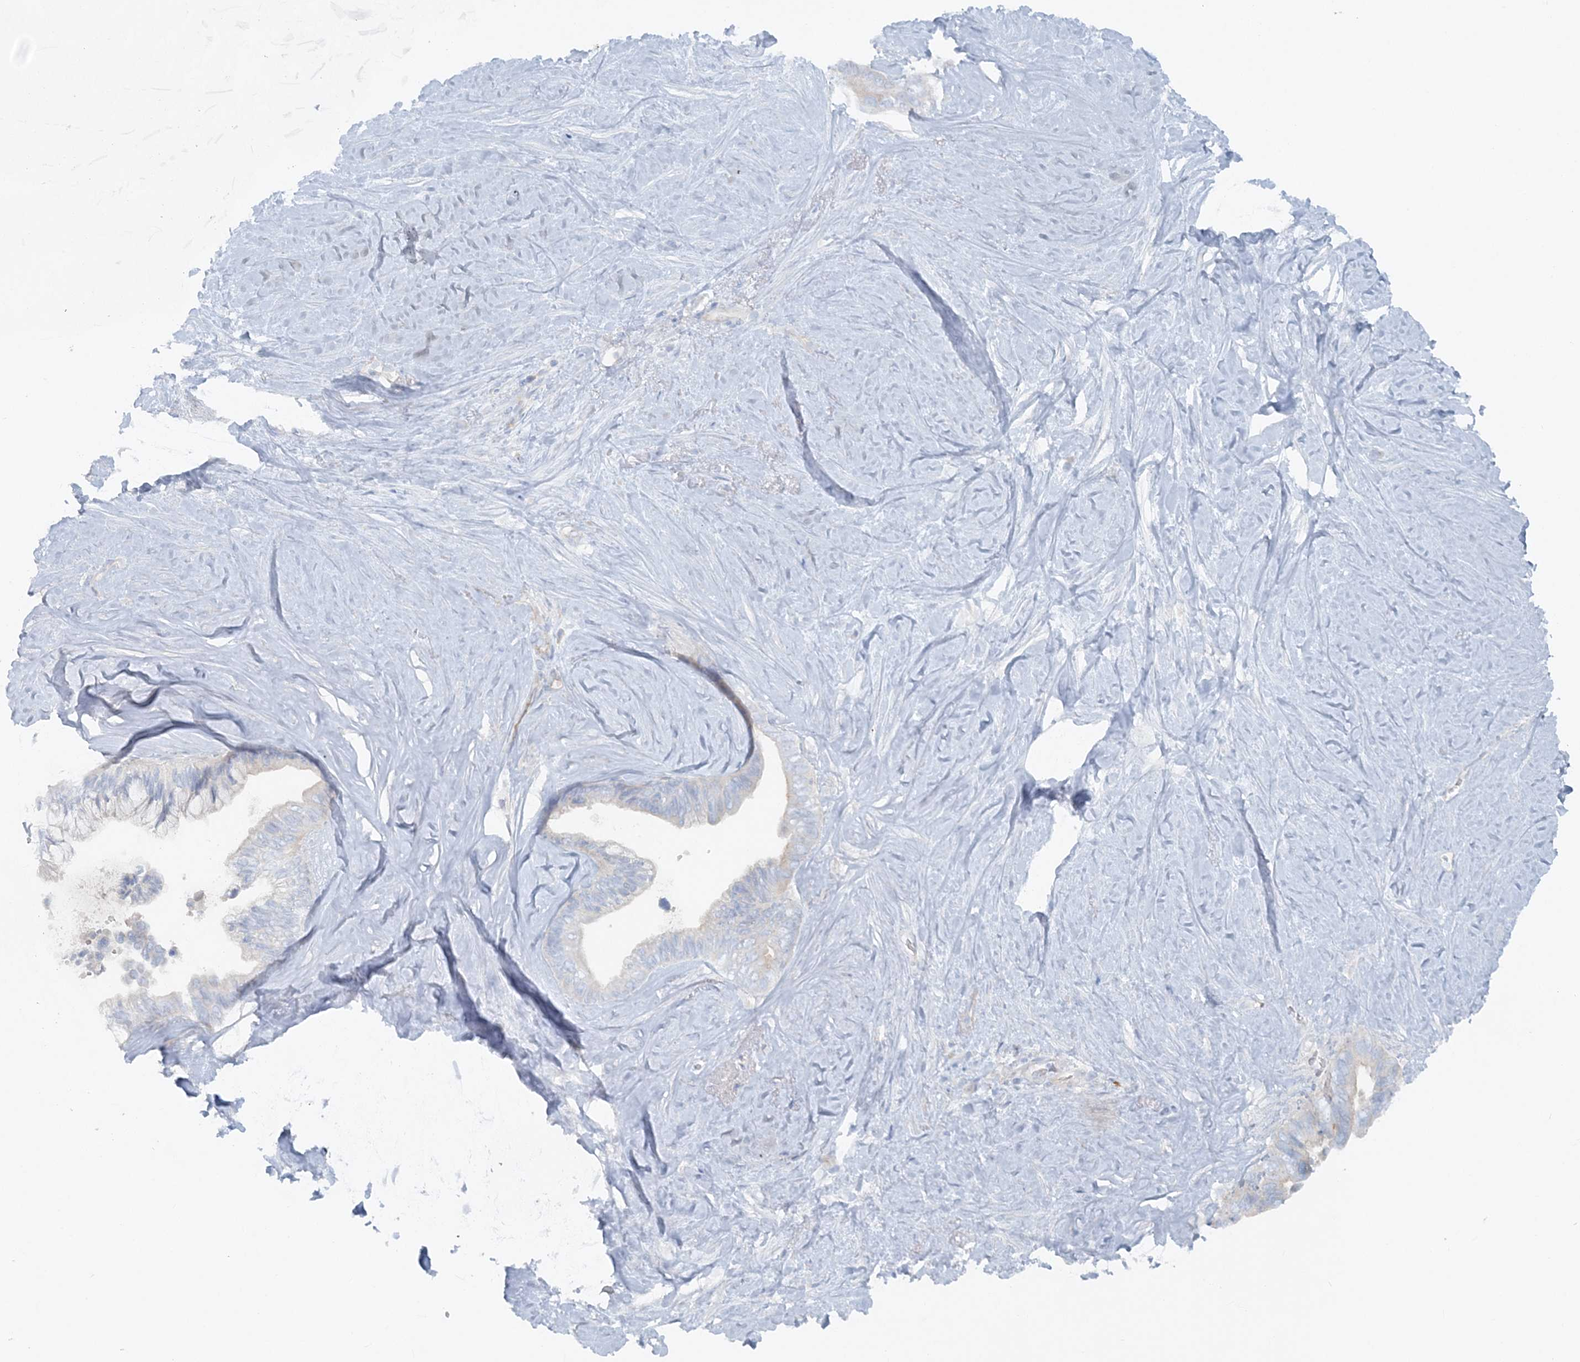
{"staining": {"intensity": "negative", "quantity": "none", "location": "none"}, "tissue": "pancreatic cancer", "cell_type": "Tumor cells", "image_type": "cancer", "snomed": [{"axis": "morphology", "description": "Adenocarcinoma, NOS"}, {"axis": "topography", "description": "Pancreas"}], "caption": "This is an IHC photomicrograph of pancreatic cancer (adenocarcinoma). There is no expression in tumor cells.", "gene": "ATP11A", "patient": {"sex": "female", "age": 72}}